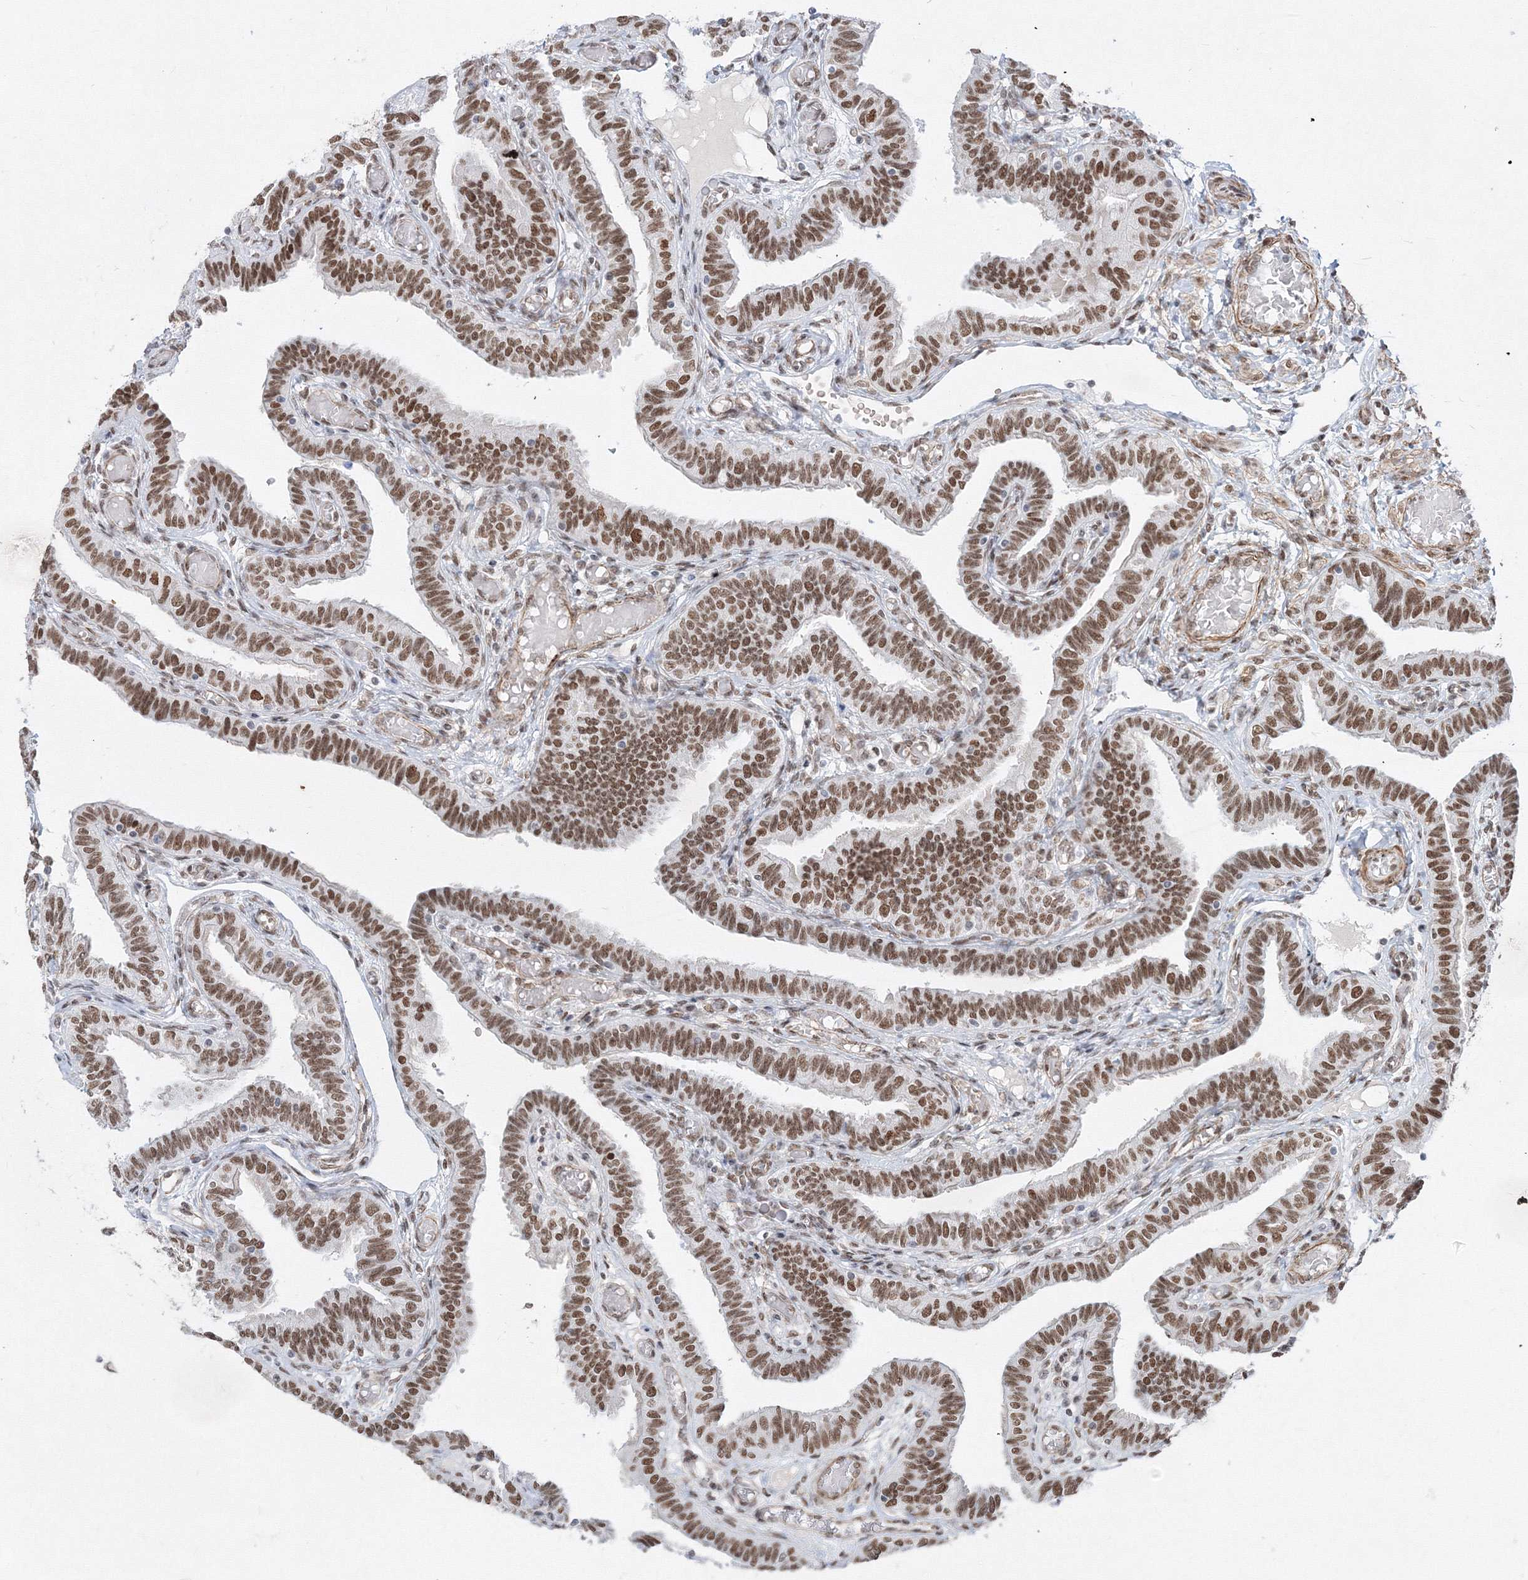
{"staining": {"intensity": "moderate", "quantity": ">75%", "location": "nuclear"}, "tissue": "fallopian tube", "cell_type": "Glandular cells", "image_type": "normal", "snomed": [{"axis": "morphology", "description": "Normal tissue, NOS"}, {"axis": "topography", "description": "Fallopian tube"}], "caption": "Glandular cells display medium levels of moderate nuclear positivity in approximately >75% of cells in normal fallopian tube. The staining is performed using DAB (3,3'-diaminobenzidine) brown chromogen to label protein expression. The nuclei are counter-stained blue using hematoxylin.", "gene": "ZNF638", "patient": {"sex": "female", "age": 39}}